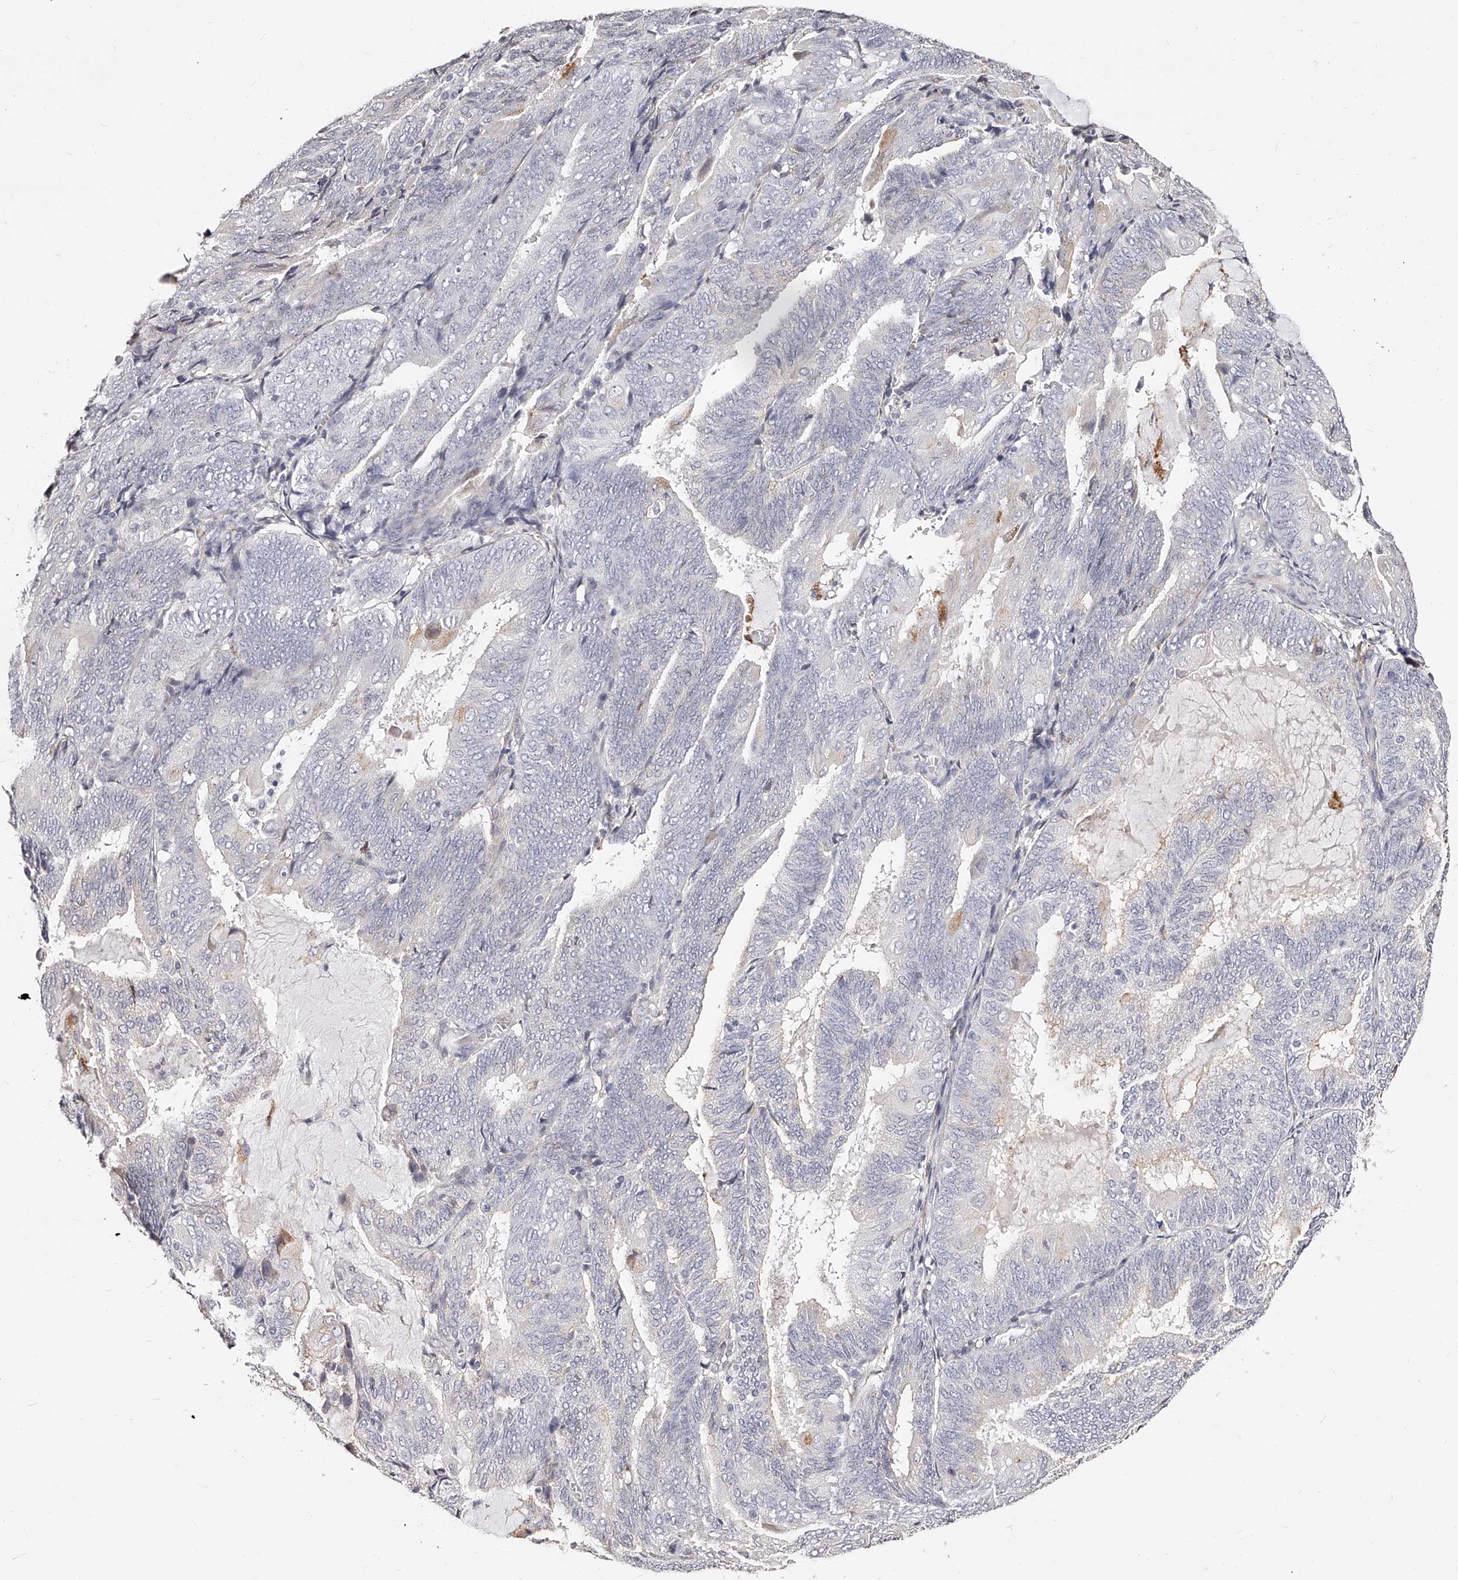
{"staining": {"intensity": "negative", "quantity": "none", "location": "none"}, "tissue": "endometrial cancer", "cell_type": "Tumor cells", "image_type": "cancer", "snomed": [{"axis": "morphology", "description": "Adenocarcinoma, NOS"}, {"axis": "topography", "description": "Endometrium"}], "caption": "Tumor cells are negative for protein expression in human adenocarcinoma (endometrial).", "gene": "CD82", "patient": {"sex": "female", "age": 81}}